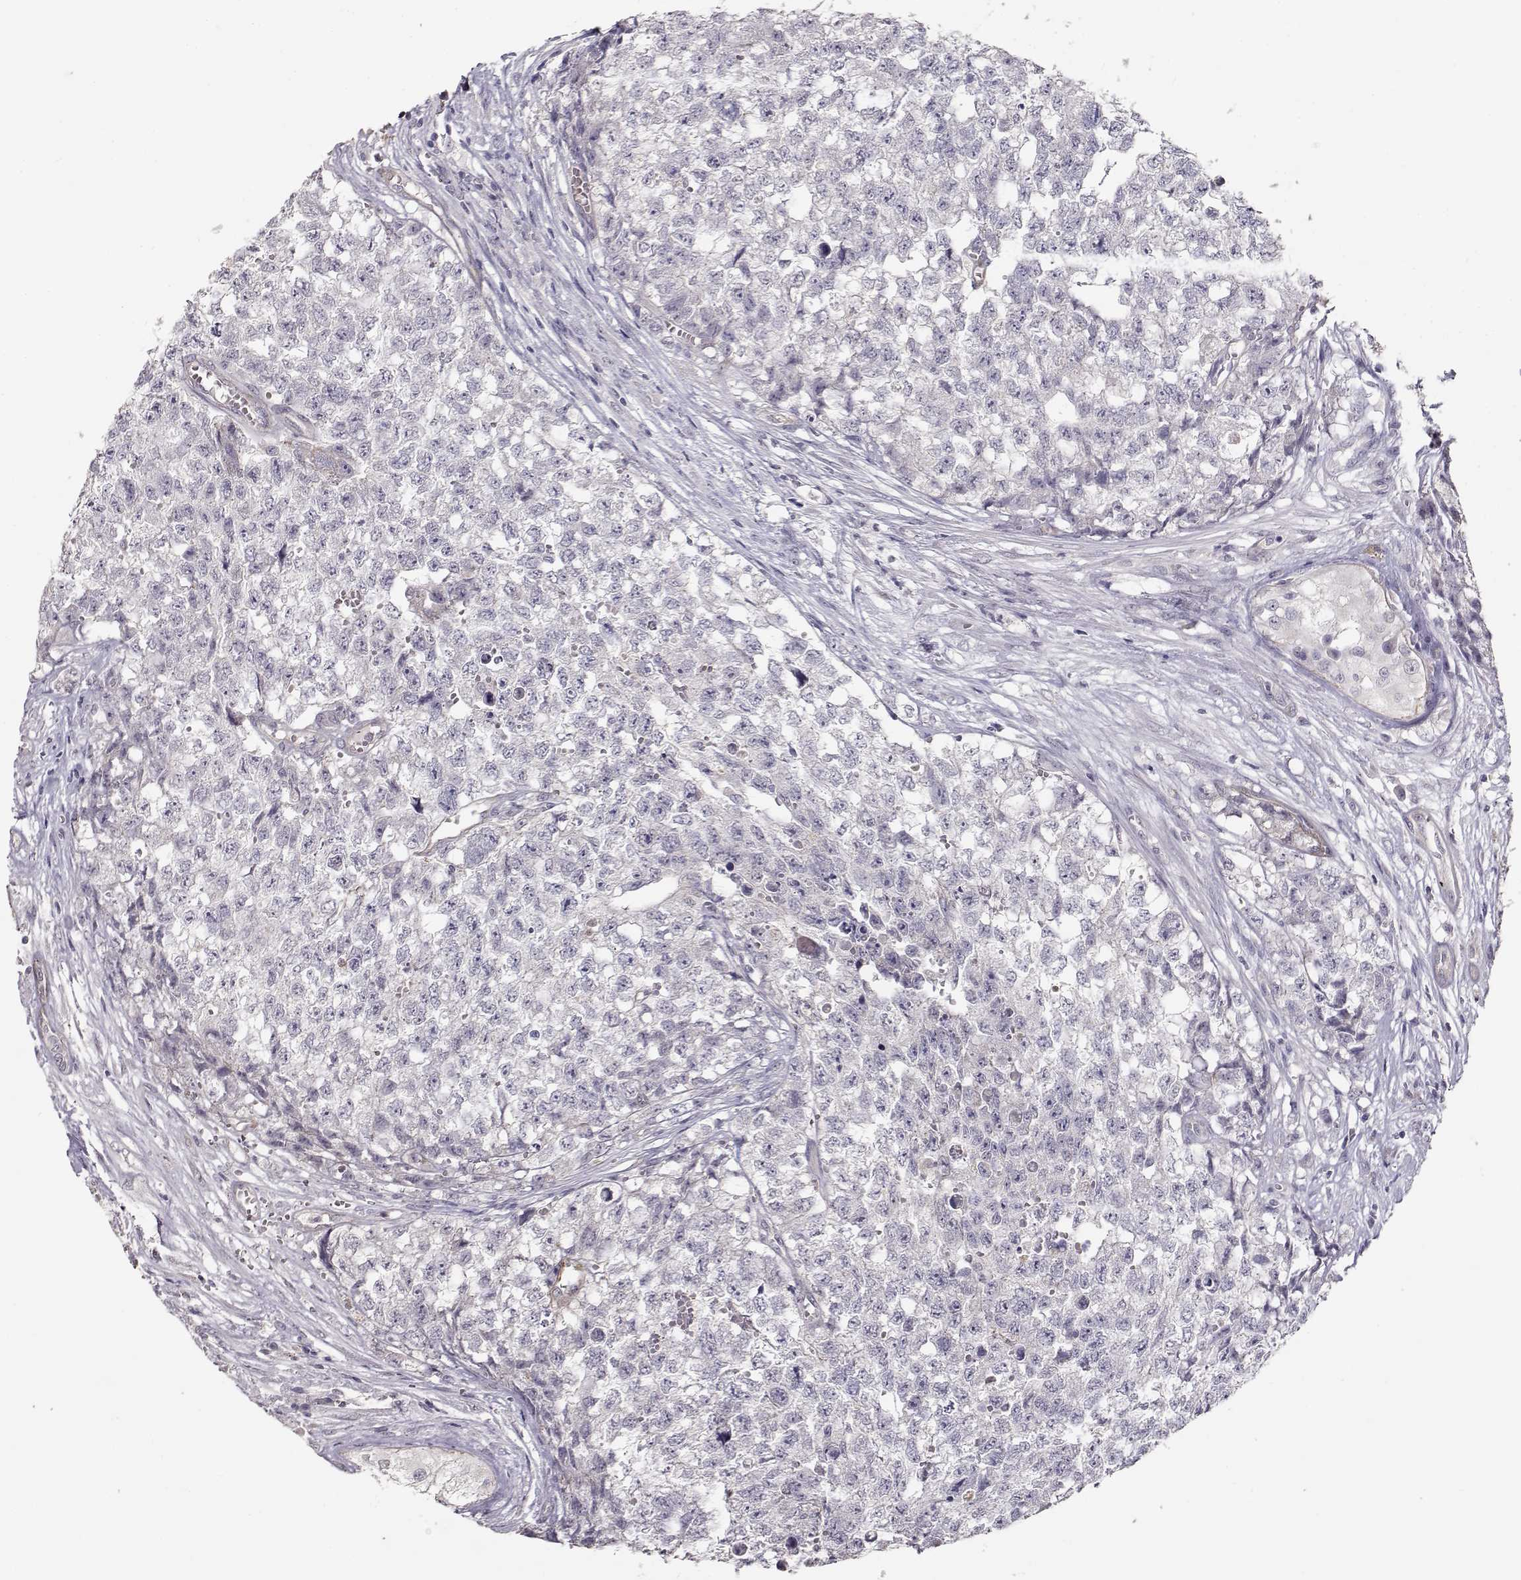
{"staining": {"intensity": "negative", "quantity": "none", "location": "none"}, "tissue": "testis cancer", "cell_type": "Tumor cells", "image_type": "cancer", "snomed": [{"axis": "morphology", "description": "Seminoma, NOS"}, {"axis": "morphology", "description": "Carcinoma, Embryonal, NOS"}, {"axis": "topography", "description": "Testis"}], "caption": "Immunohistochemistry (IHC) micrograph of neoplastic tissue: embryonal carcinoma (testis) stained with DAB reveals no significant protein staining in tumor cells.", "gene": "LAMA5", "patient": {"sex": "male", "age": 22}}